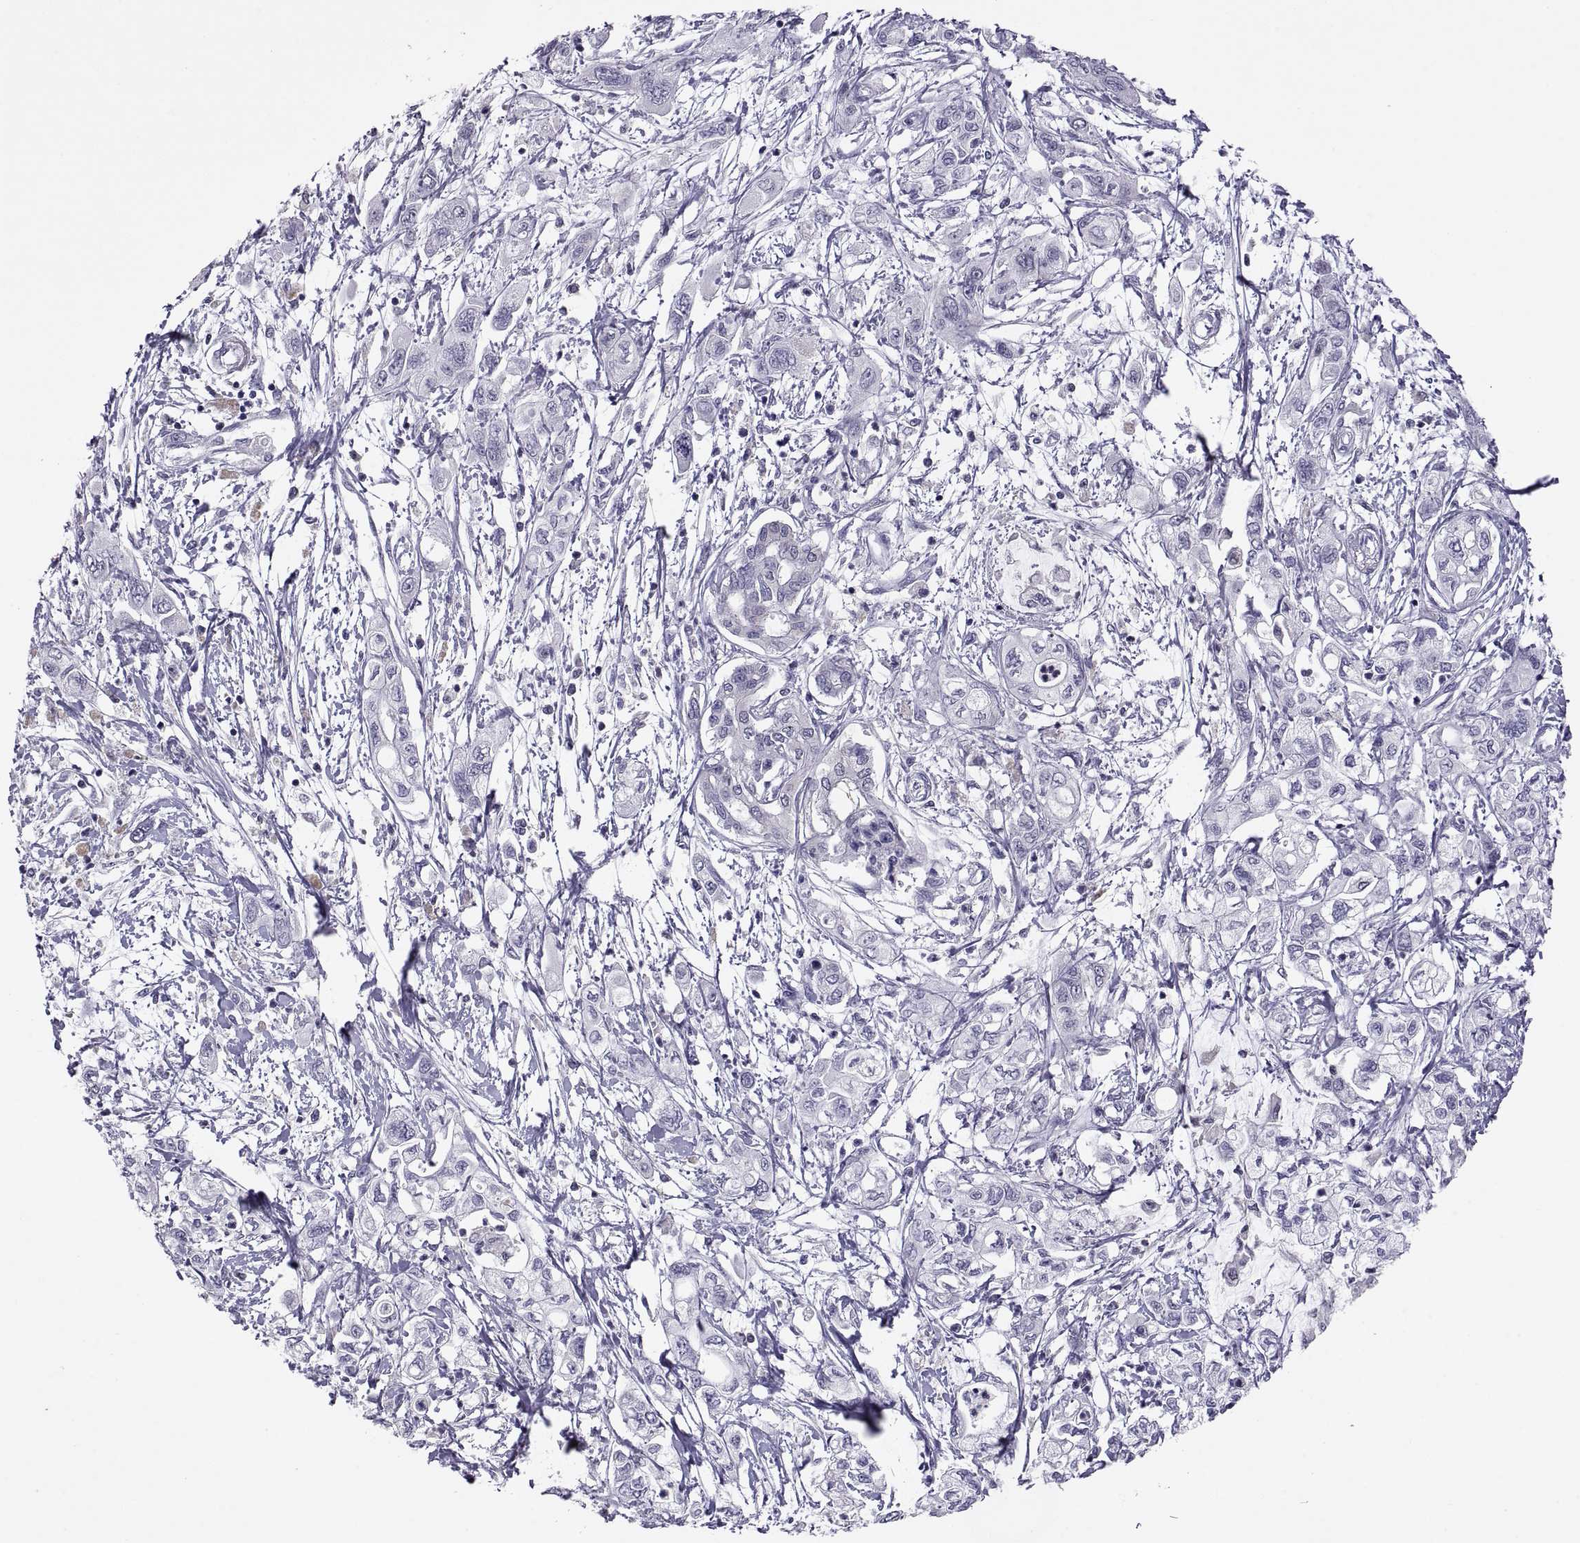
{"staining": {"intensity": "negative", "quantity": "none", "location": "none"}, "tissue": "pancreatic cancer", "cell_type": "Tumor cells", "image_type": "cancer", "snomed": [{"axis": "morphology", "description": "Adenocarcinoma, NOS"}, {"axis": "topography", "description": "Pancreas"}], "caption": "IHC micrograph of human adenocarcinoma (pancreatic) stained for a protein (brown), which shows no staining in tumor cells.", "gene": "FGF9", "patient": {"sex": "male", "age": 54}}